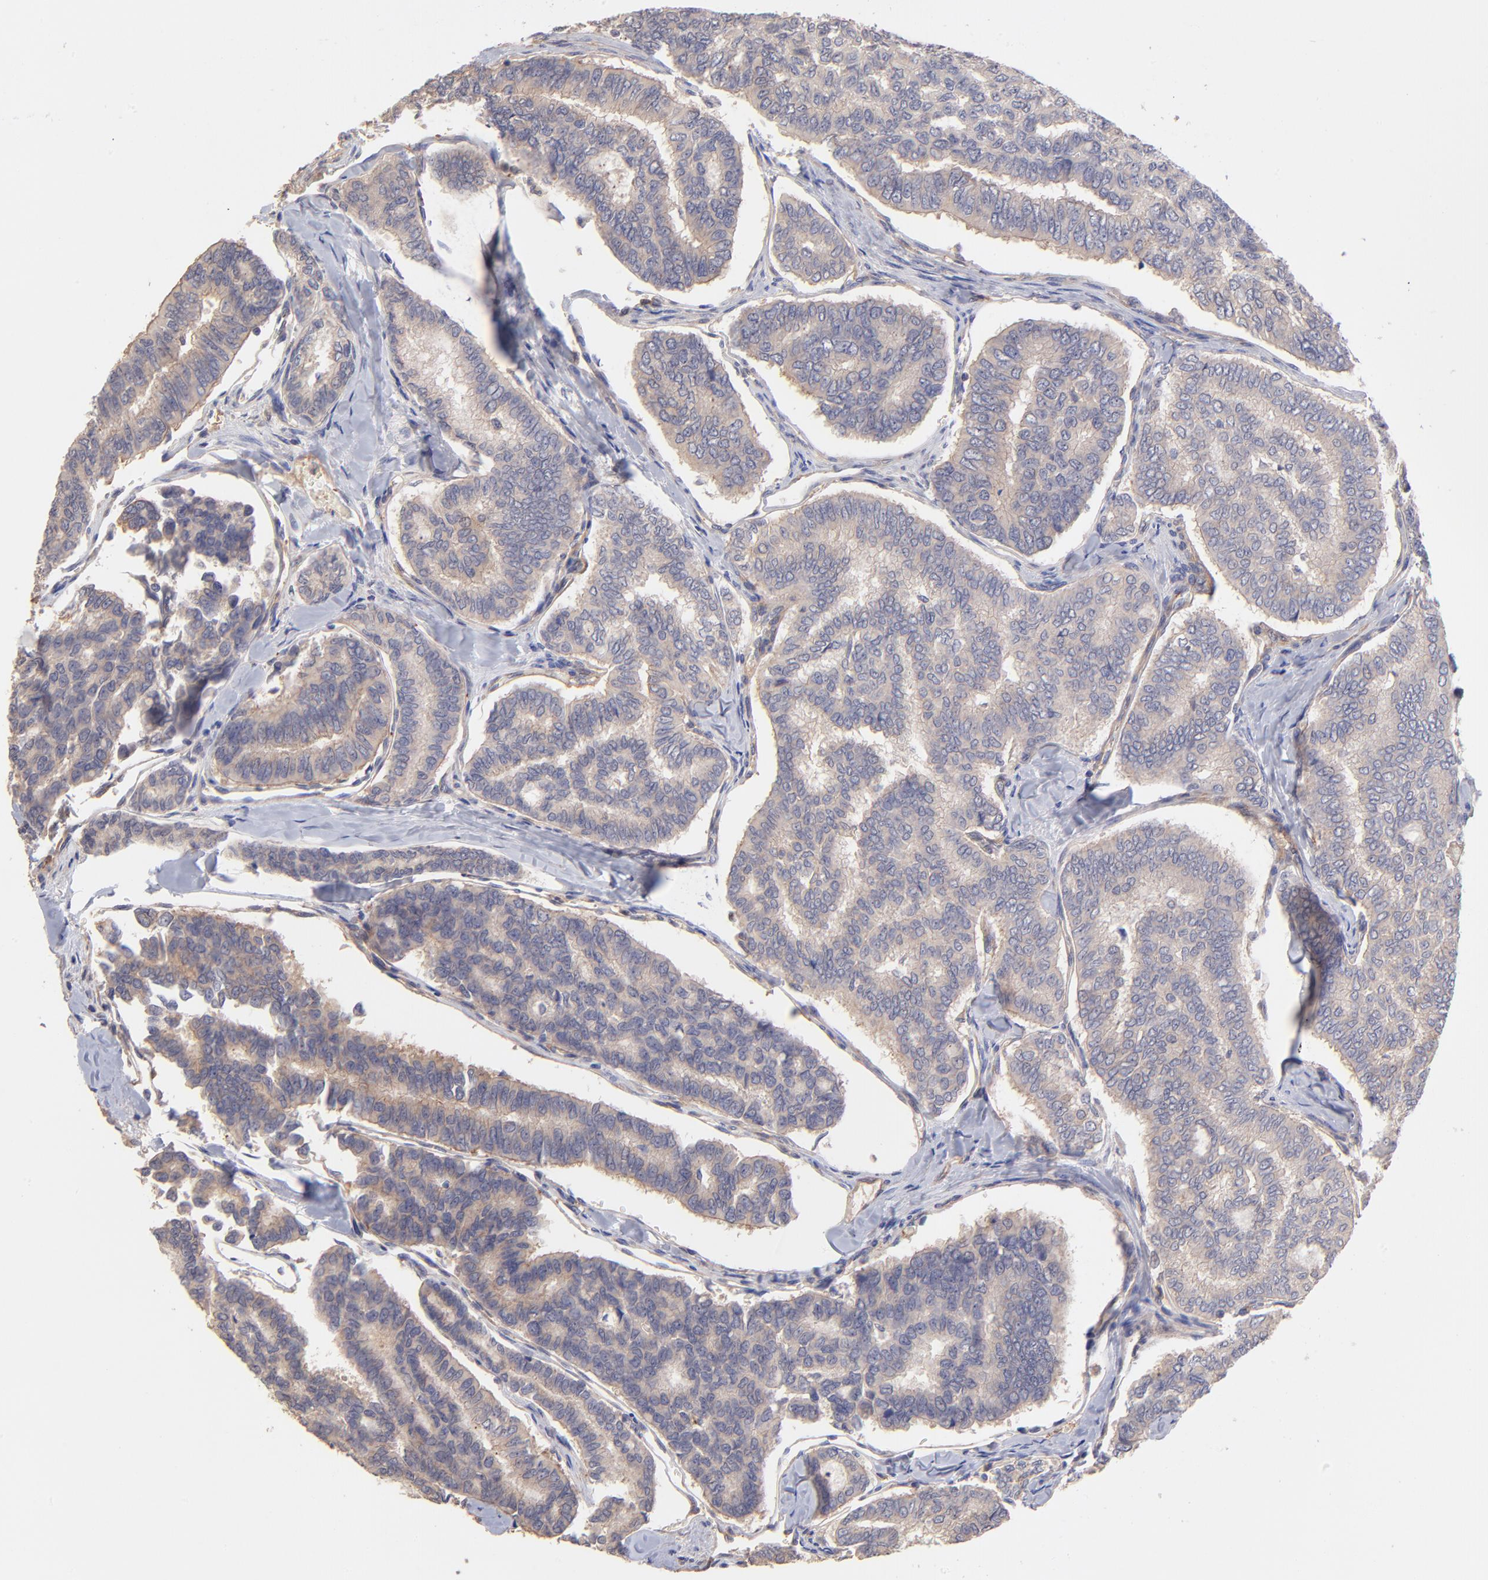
{"staining": {"intensity": "weak", "quantity": "<25%", "location": "cytoplasmic/membranous"}, "tissue": "thyroid cancer", "cell_type": "Tumor cells", "image_type": "cancer", "snomed": [{"axis": "morphology", "description": "Papillary adenocarcinoma, NOS"}, {"axis": "topography", "description": "Thyroid gland"}], "caption": "Histopathology image shows no protein staining in tumor cells of thyroid cancer (papillary adenocarcinoma) tissue.", "gene": "ASB7", "patient": {"sex": "female", "age": 35}}